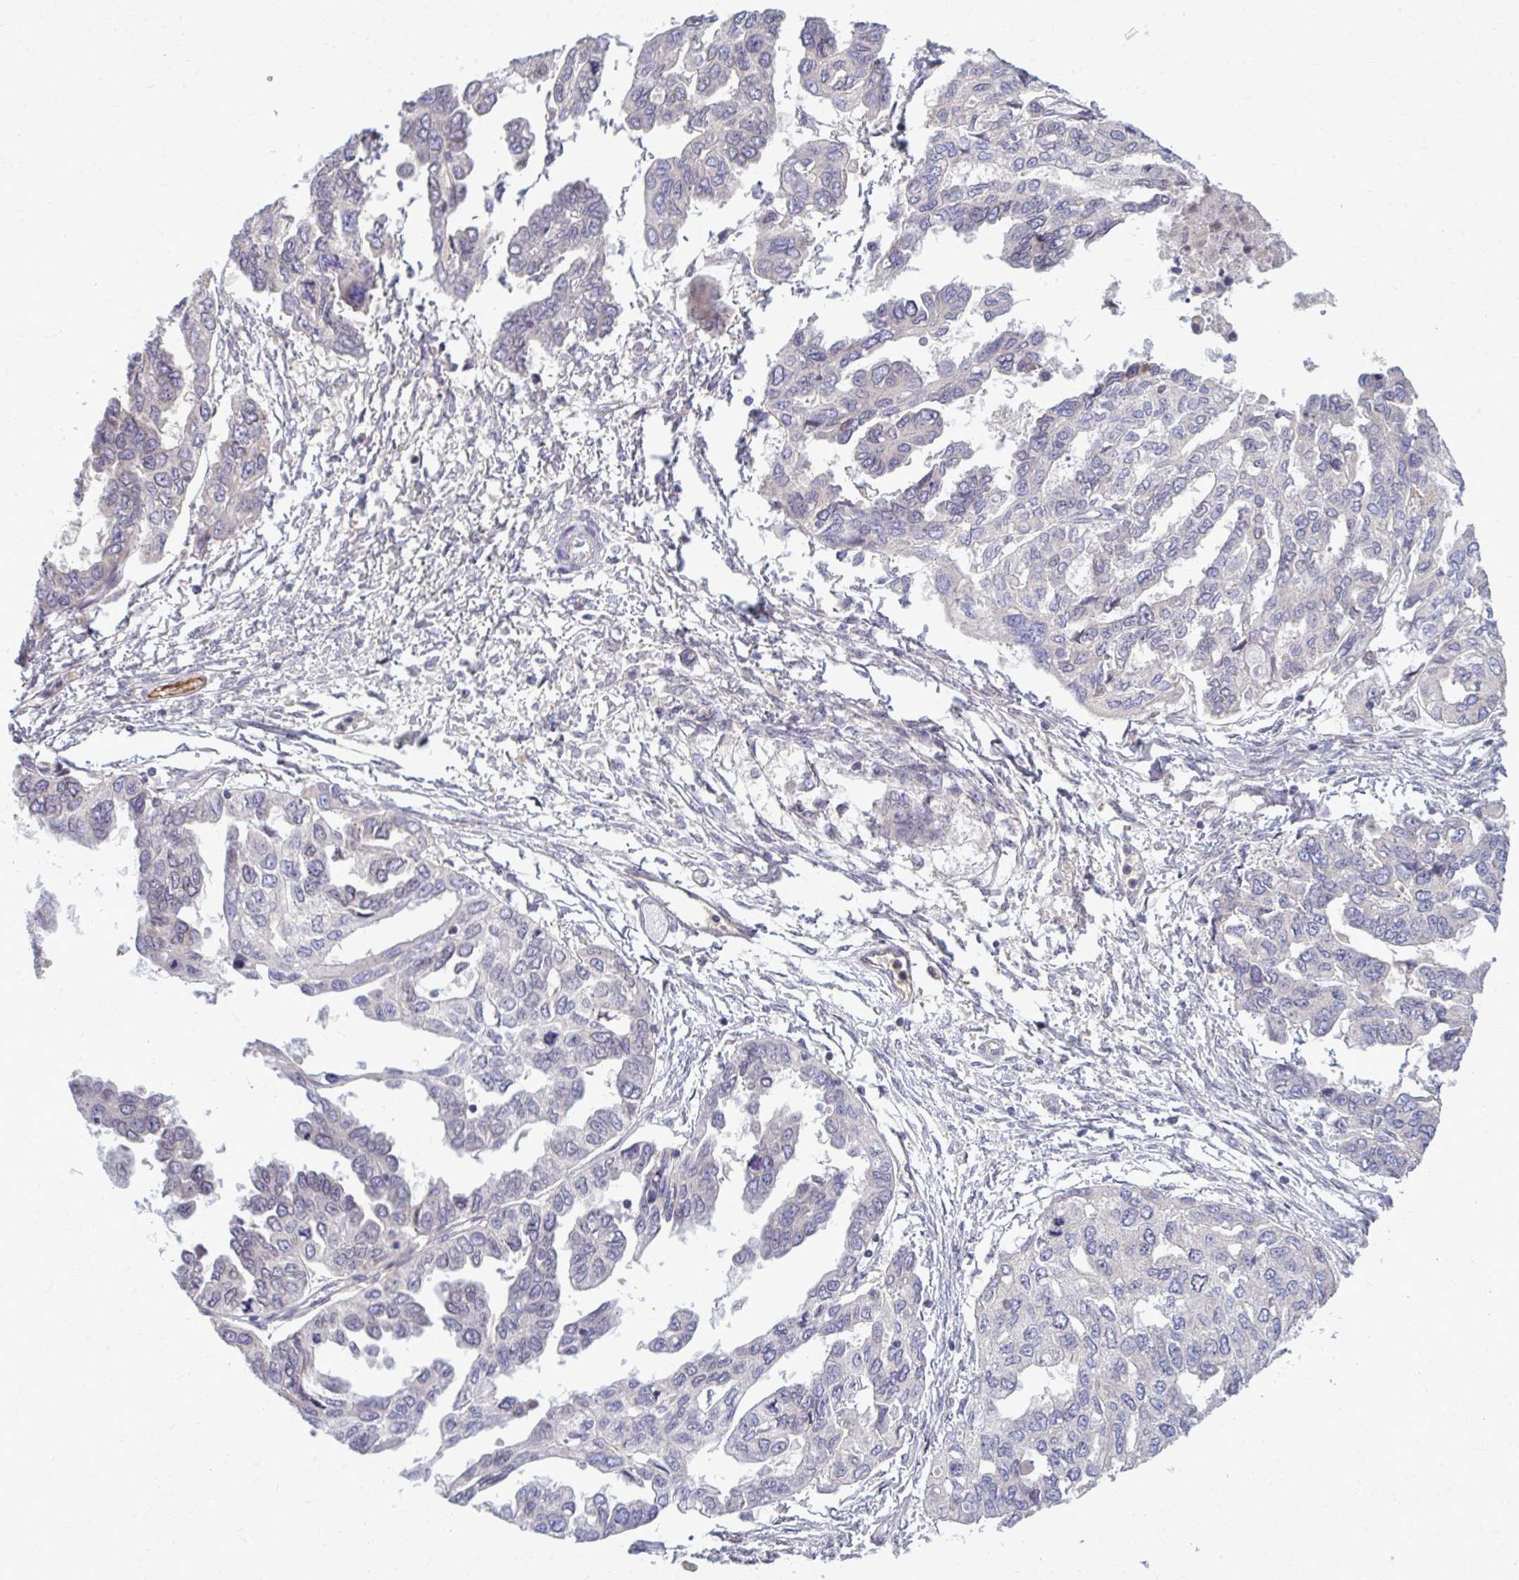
{"staining": {"intensity": "negative", "quantity": "none", "location": "none"}, "tissue": "ovarian cancer", "cell_type": "Tumor cells", "image_type": "cancer", "snomed": [{"axis": "morphology", "description": "Cystadenocarcinoma, serous, NOS"}, {"axis": "topography", "description": "Ovary"}], "caption": "A high-resolution micrograph shows IHC staining of ovarian serous cystadenocarcinoma, which displays no significant expression in tumor cells.", "gene": "MCRIP2", "patient": {"sex": "female", "age": 53}}